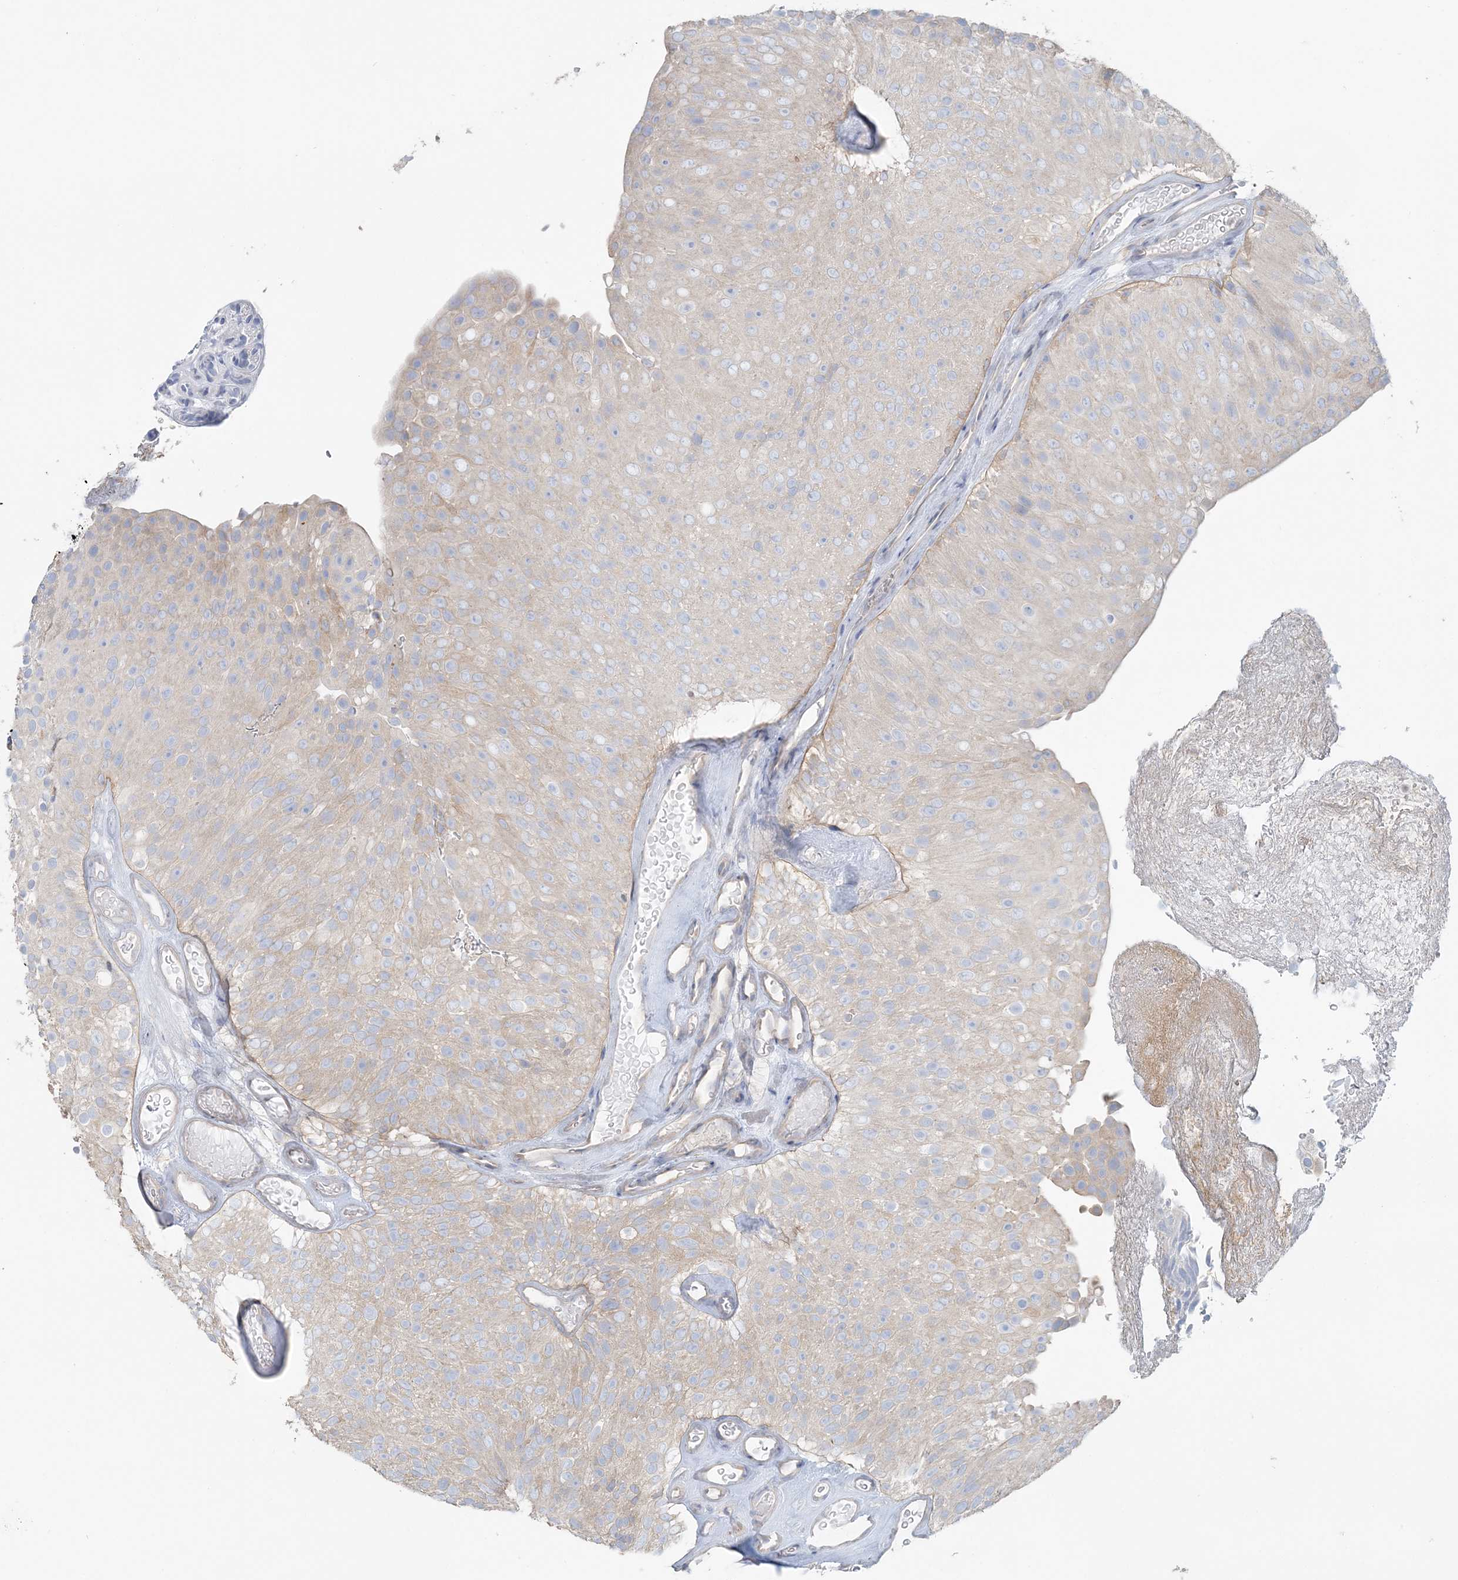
{"staining": {"intensity": "negative", "quantity": "none", "location": "none"}, "tissue": "urothelial cancer", "cell_type": "Tumor cells", "image_type": "cancer", "snomed": [{"axis": "morphology", "description": "Urothelial carcinoma, Low grade"}, {"axis": "topography", "description": "Urinary bladder"}], "caption": "Immunohistochemistry (IHC) photomicrograph of low-grade urothelial carcinoma stained for a protein (brown), which demonstrates no expression in tumor cells. (DAB (3,3'-diaminobenzidine) immunohistochemistry with hematoxylin counter stain).", "gene": "TBC1D5", "patient": {"sex": "male", "age": 78}}